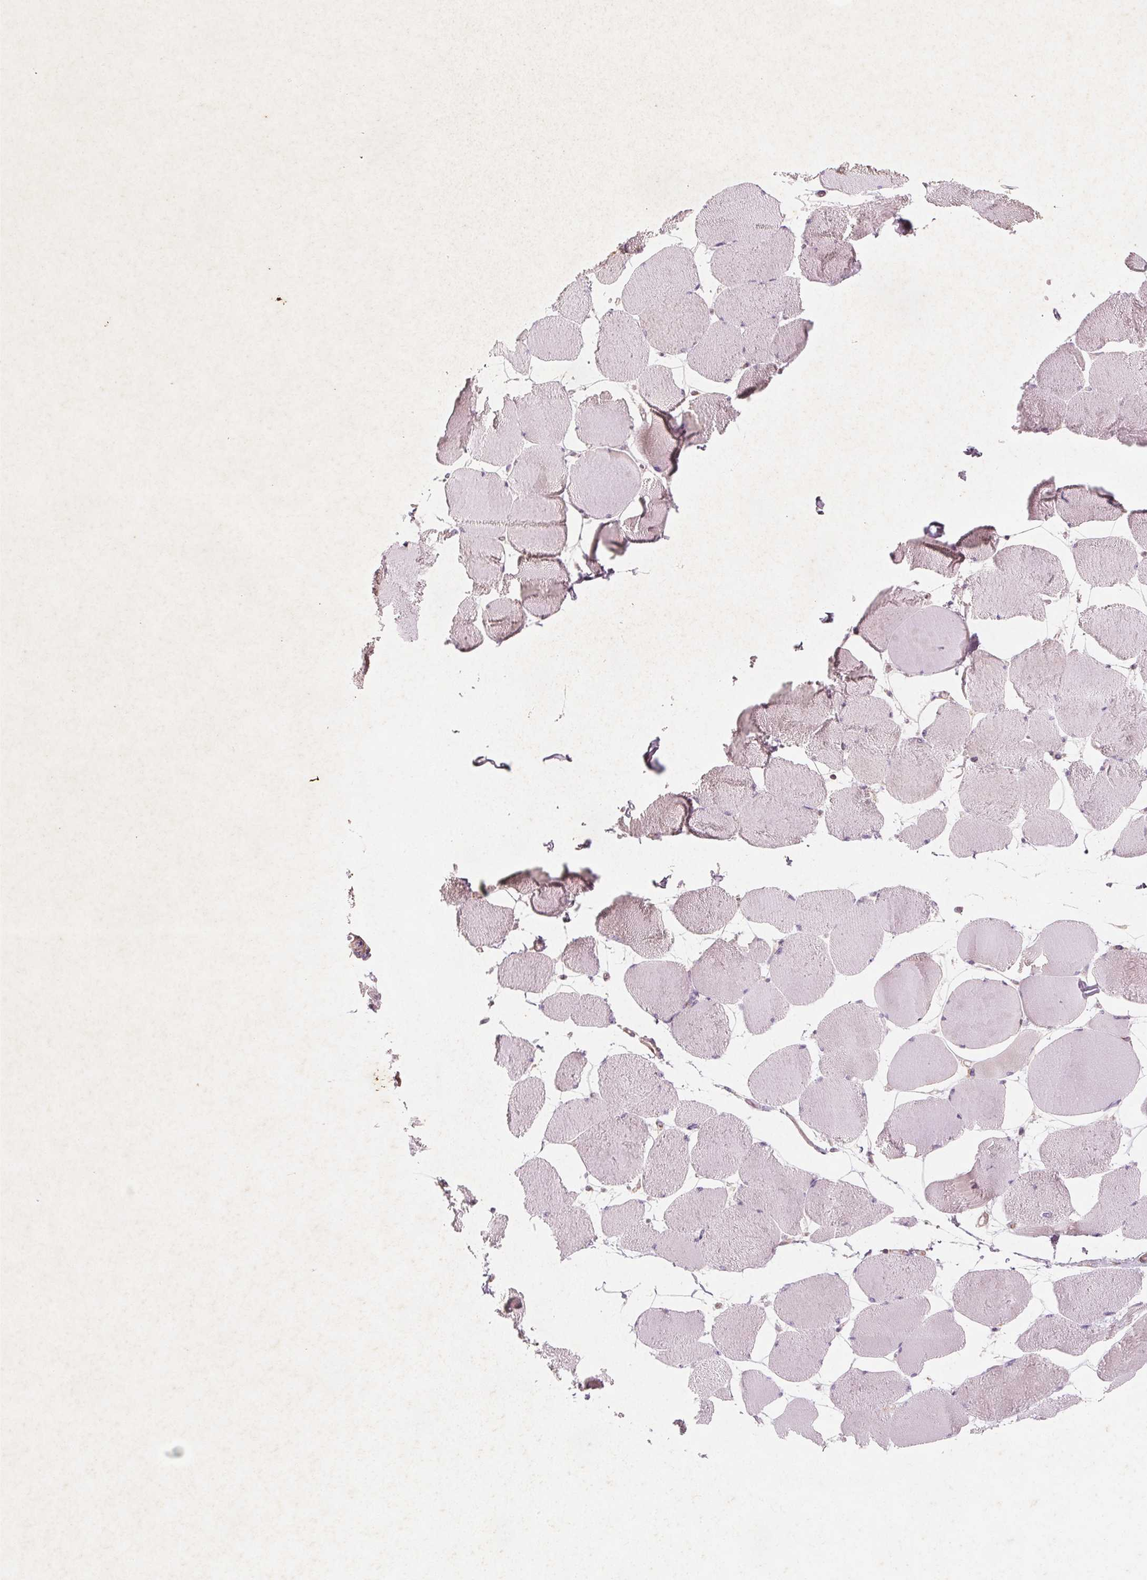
{"staining": {"intensity": "moderate", "quantity": "<25%", "location": "cytoplasmic/membranous"}, "tissue": "skeletal muscle", "cell_type": "Myocytes", "image_type": "normal", "snomed": [{"axis": "morphology", "description": "Normal tissue, NOS"}, {"axis": "topography", "description": "Skeletal muscle"}], "caption": "Immunohistochemical staining of benign human skeletal muscle shows low levels of moderate cytoplasmic/membranous staining in approximately <25% of myocytes.", "gene": "ADAM33", "patient": {"sex": "female", "age": 75}}